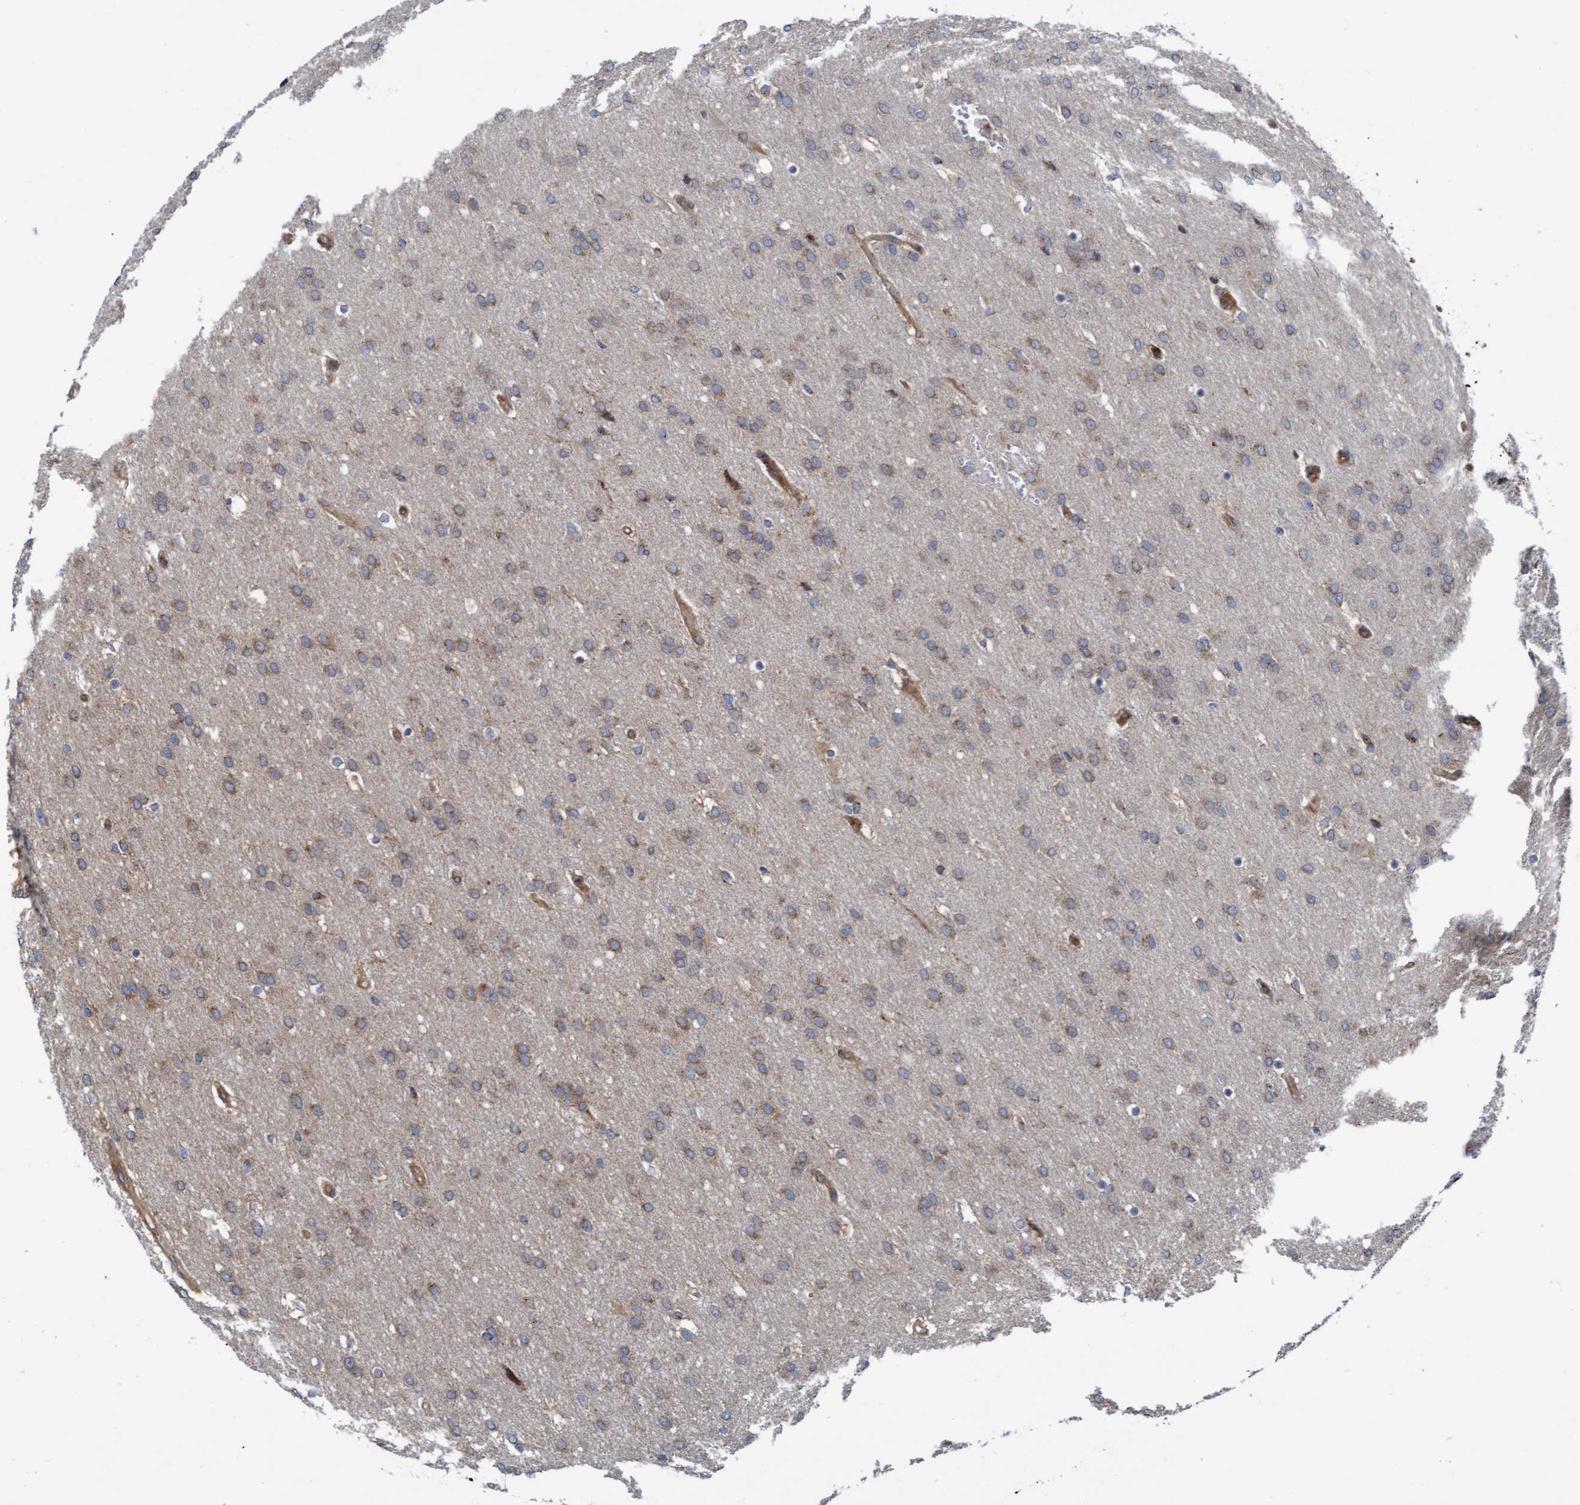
{"staining": {"intensity": "weak", "quantity": ">75%", "location": "cytoplasmic/membranous"}, "tissue": "glioma", "cell_type": "Tumor cells", "image_type": "cancer", "snomed": [{"axis": "morphology", "description": "Glioma, malignant, Low grade"}, {"axis": "topography", "description": "Brain"}], "caption": "Protein analysis of malignant glioma (low-grade) tissue demonstrates weak cytoplasmic/membranous staining in approximately >75% of tumor cells.", "gene": "RAP1GAP2", "patient": {"sex": "female", "age": 37}}